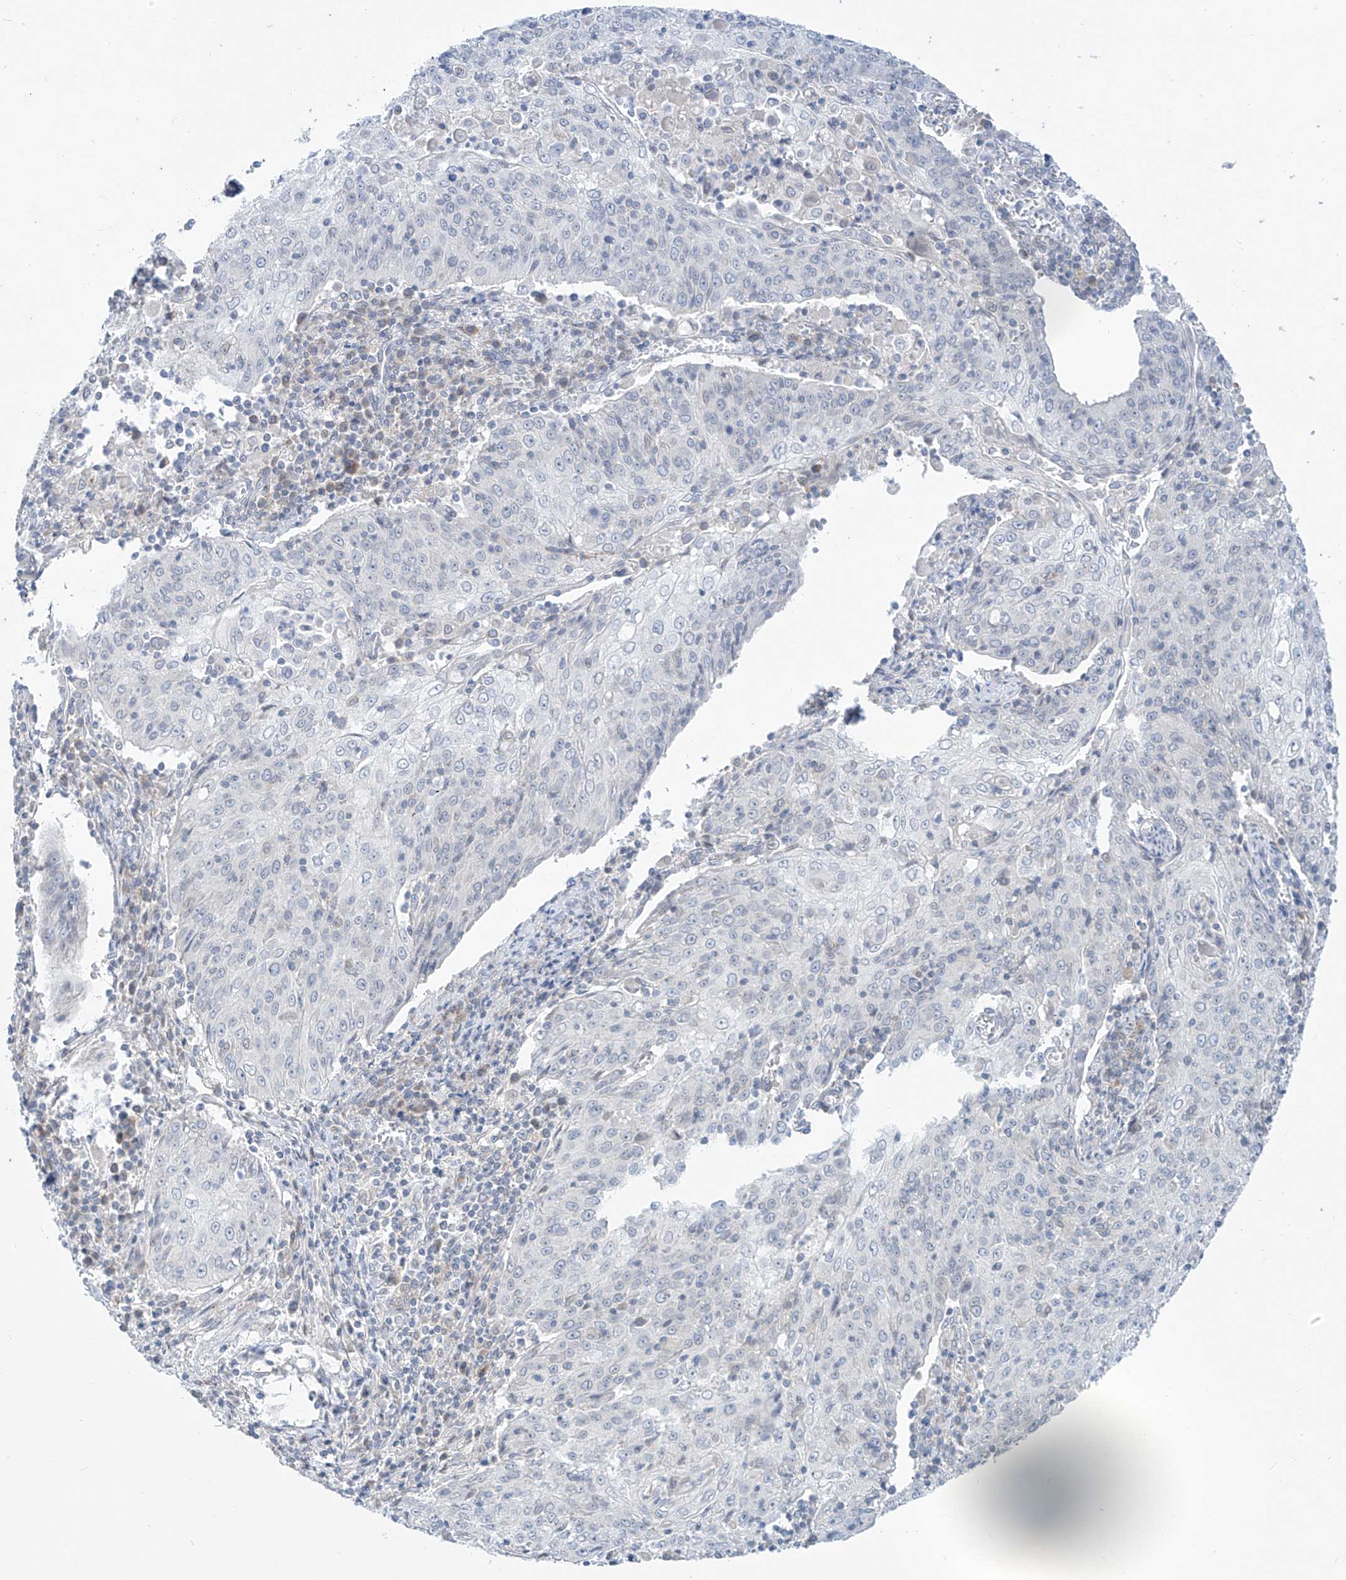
{"staining": {"intensity": "negative", "quantity": "none", "location": "none"}, "tissue": "cervical cancer", "cell_type": "Tumor cells", "image_type": "cancer", "snomed": [{"axis": "morphology", "description": "Squamous cell carcinoma, NOS"}, {"axis": "topography", "description": "Cervix"}], "caption": "Tumor cells are negative for brown protein staining in cervical cancer (squamous cell carcinoma). The staining is performed using DAB (3,3'-diaminobenzidine) brown chromogen with nuclei counter-stained in using hematoxylin.", "gene": "KRTAP25-1", "patient": {"sex": "female", "age": 48}}